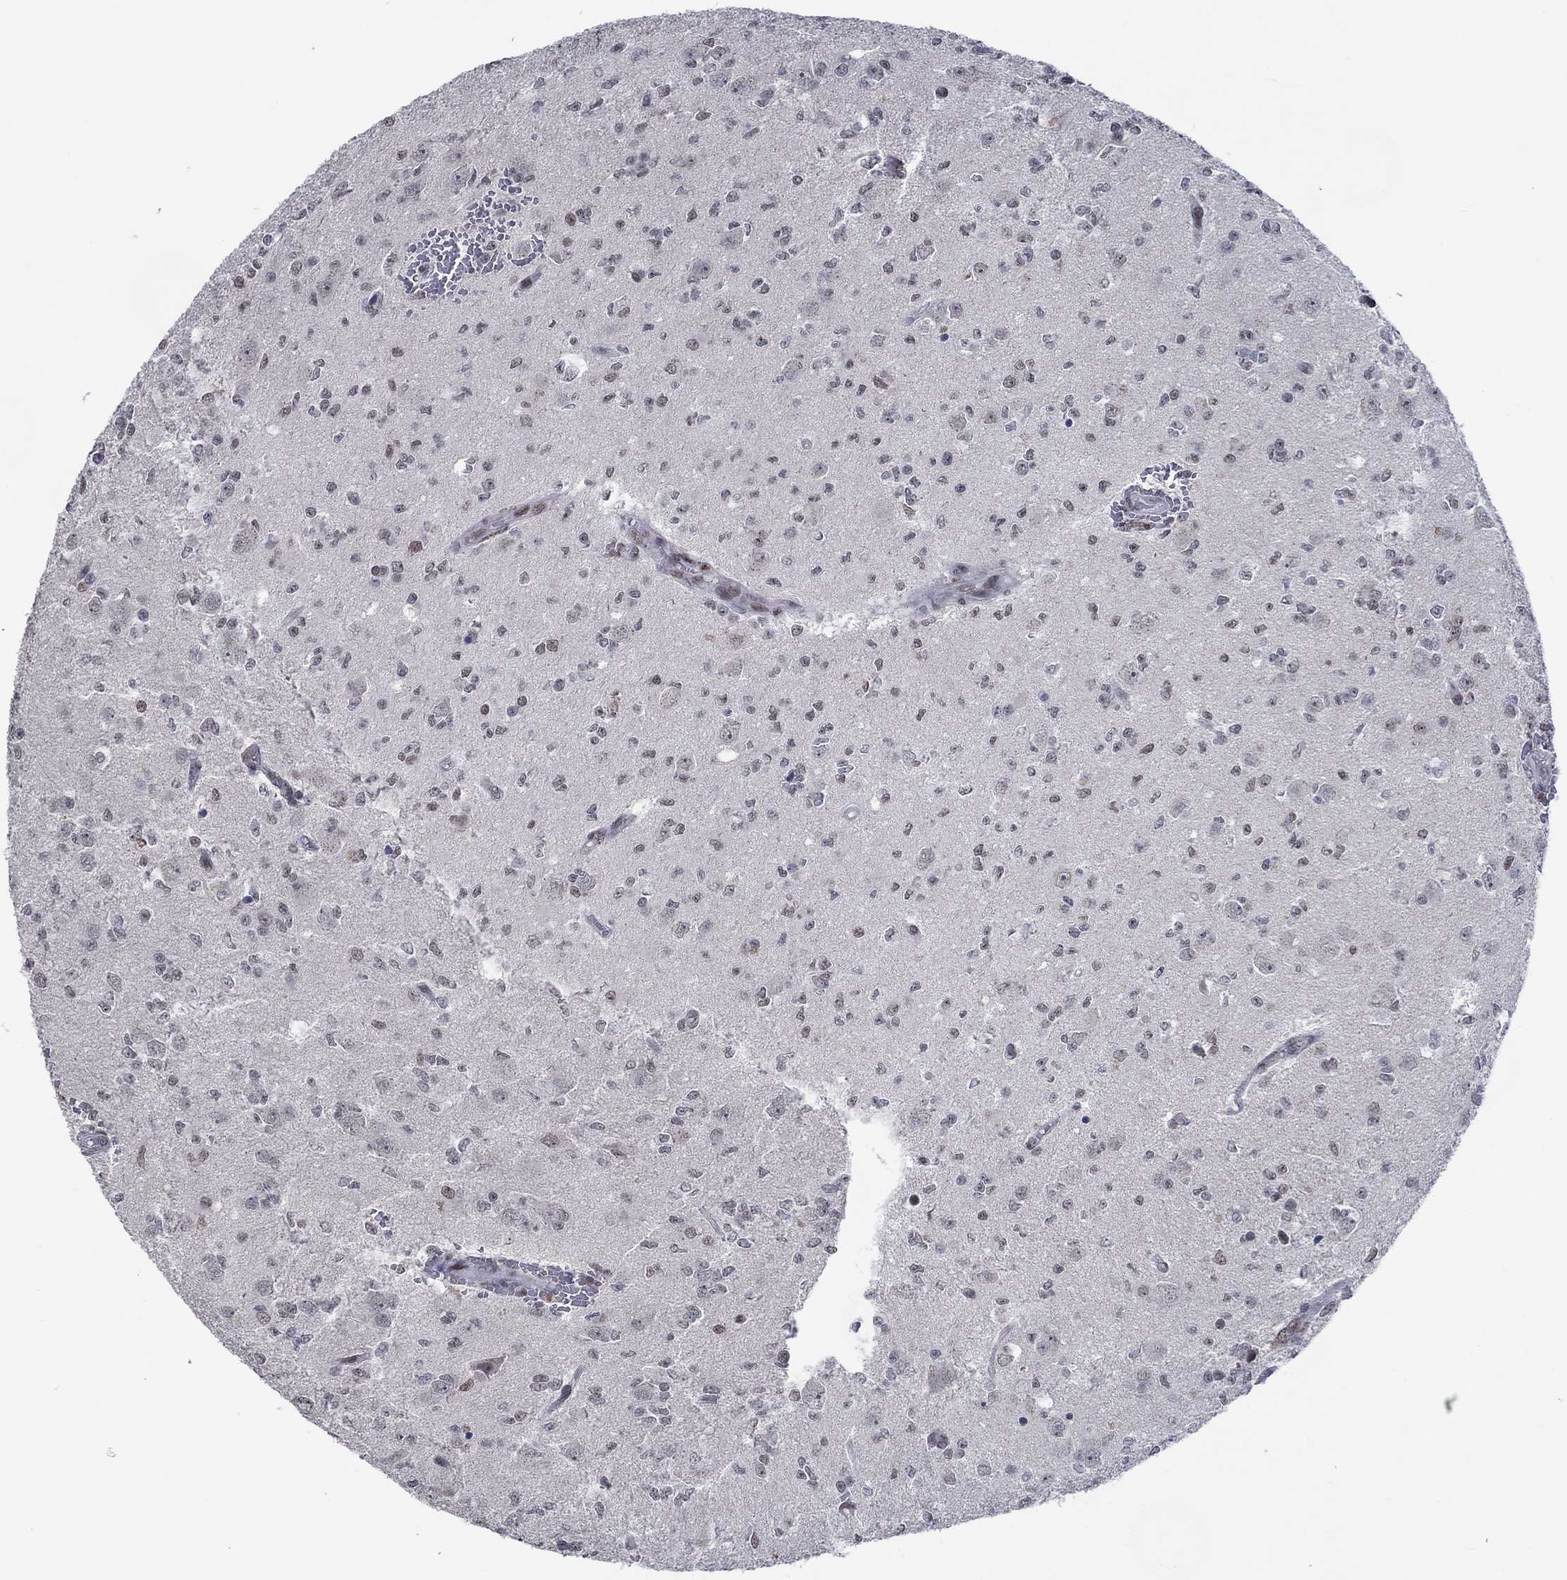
{"staining": {"intensity": "negative", "quantity": "none", "location": "none"}, "tissue": "glioma", "cell_type": "Tumor cells", "image_type": "cancer", "snomed": [{"axis": "morphology", "description": "Glioma, malignant, Low grade"}, {"axis": "topography", "description": "Brain"}], "caption": "The histopathology image shows no staining of tumor cells in malignant low-grade glioma.", "gene": "HTN1", "patient": {"sex": "female", "age": 45}}